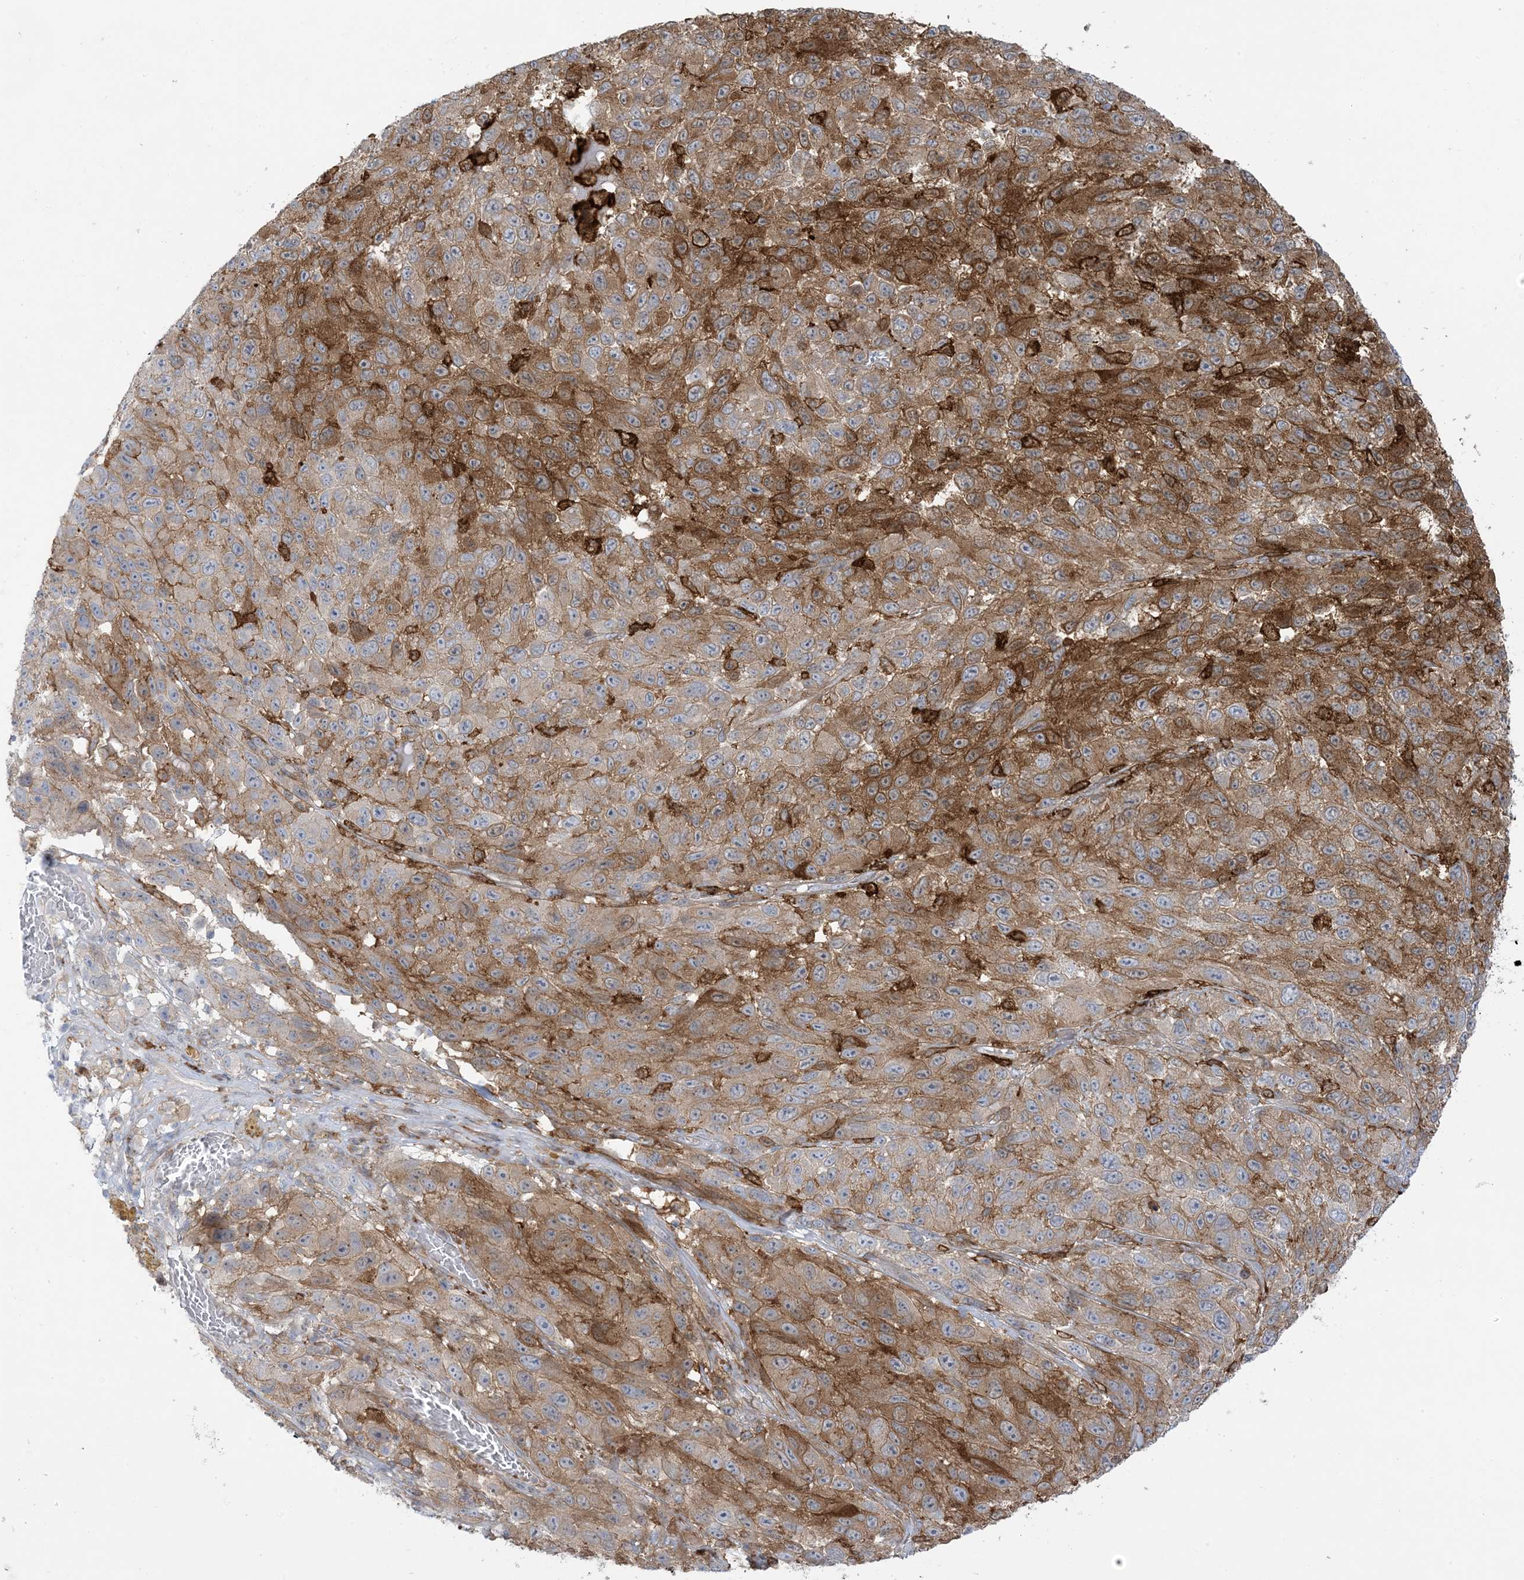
{"staining": {"intensity": "moderate", "quantity": "25%-75%", "location": "cytoplasmic/membranous"}, "tissue": "melanoma", "cell_type": "Tumor cells", "image_type": "cancer", "snomed": [{"axis": "morphology", "description": "Malignant melanoma, NOS"}, {"axis": "topography", "description": "Skin"}], "caption": "A brown stain labels moderate cytoplasmic/membranous staining of a protein in human melanoma tumor cells. (Stains: DAB in brown, nuclei in blue, Microscopy: brightfield microscopy at high magnification).", "gene": "ICMT", "patient": {"sex": "female", "age": 96}}